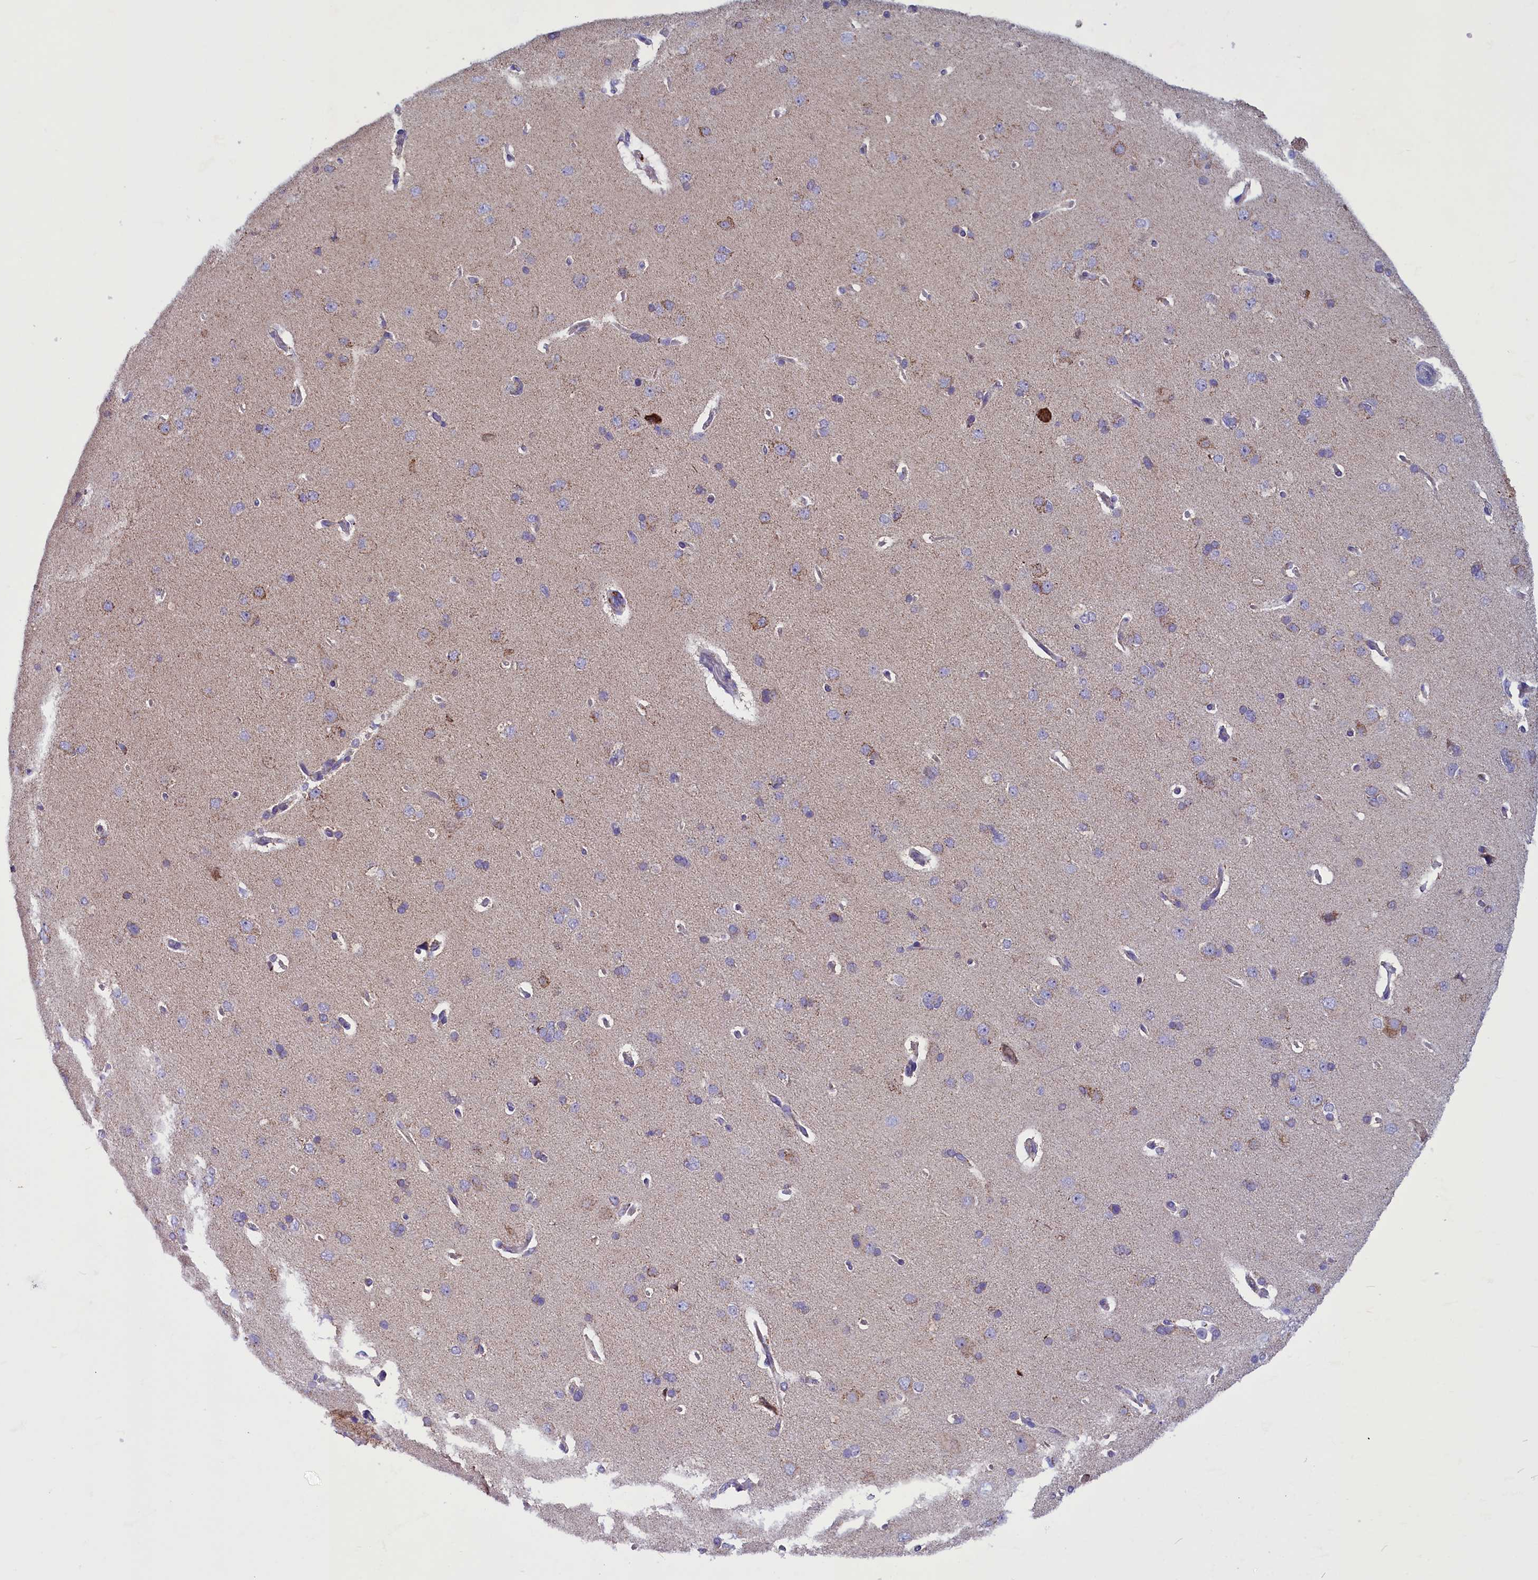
{"staining": {"intensity": "weak", "quantity": "25%-75%", "location": "cytoplasmic/membranous"}, "tissue": "cerebral cortex", "cell_type": "Endothelial cells", "image_type": "normal", "snomed": [{"axis": "morphology", "description": "Normal tissue, NOS"}, {"axis": "topography", "description": "Cerebral cortex"}], "caption": "The image displays staining of benign cerebral cortex, revealing weak cytoplasmic/membranous protein staining (brown color) within endothelial cells.", "gene": "ICA1L", "patient": {"sex": "male", "age": 62}}